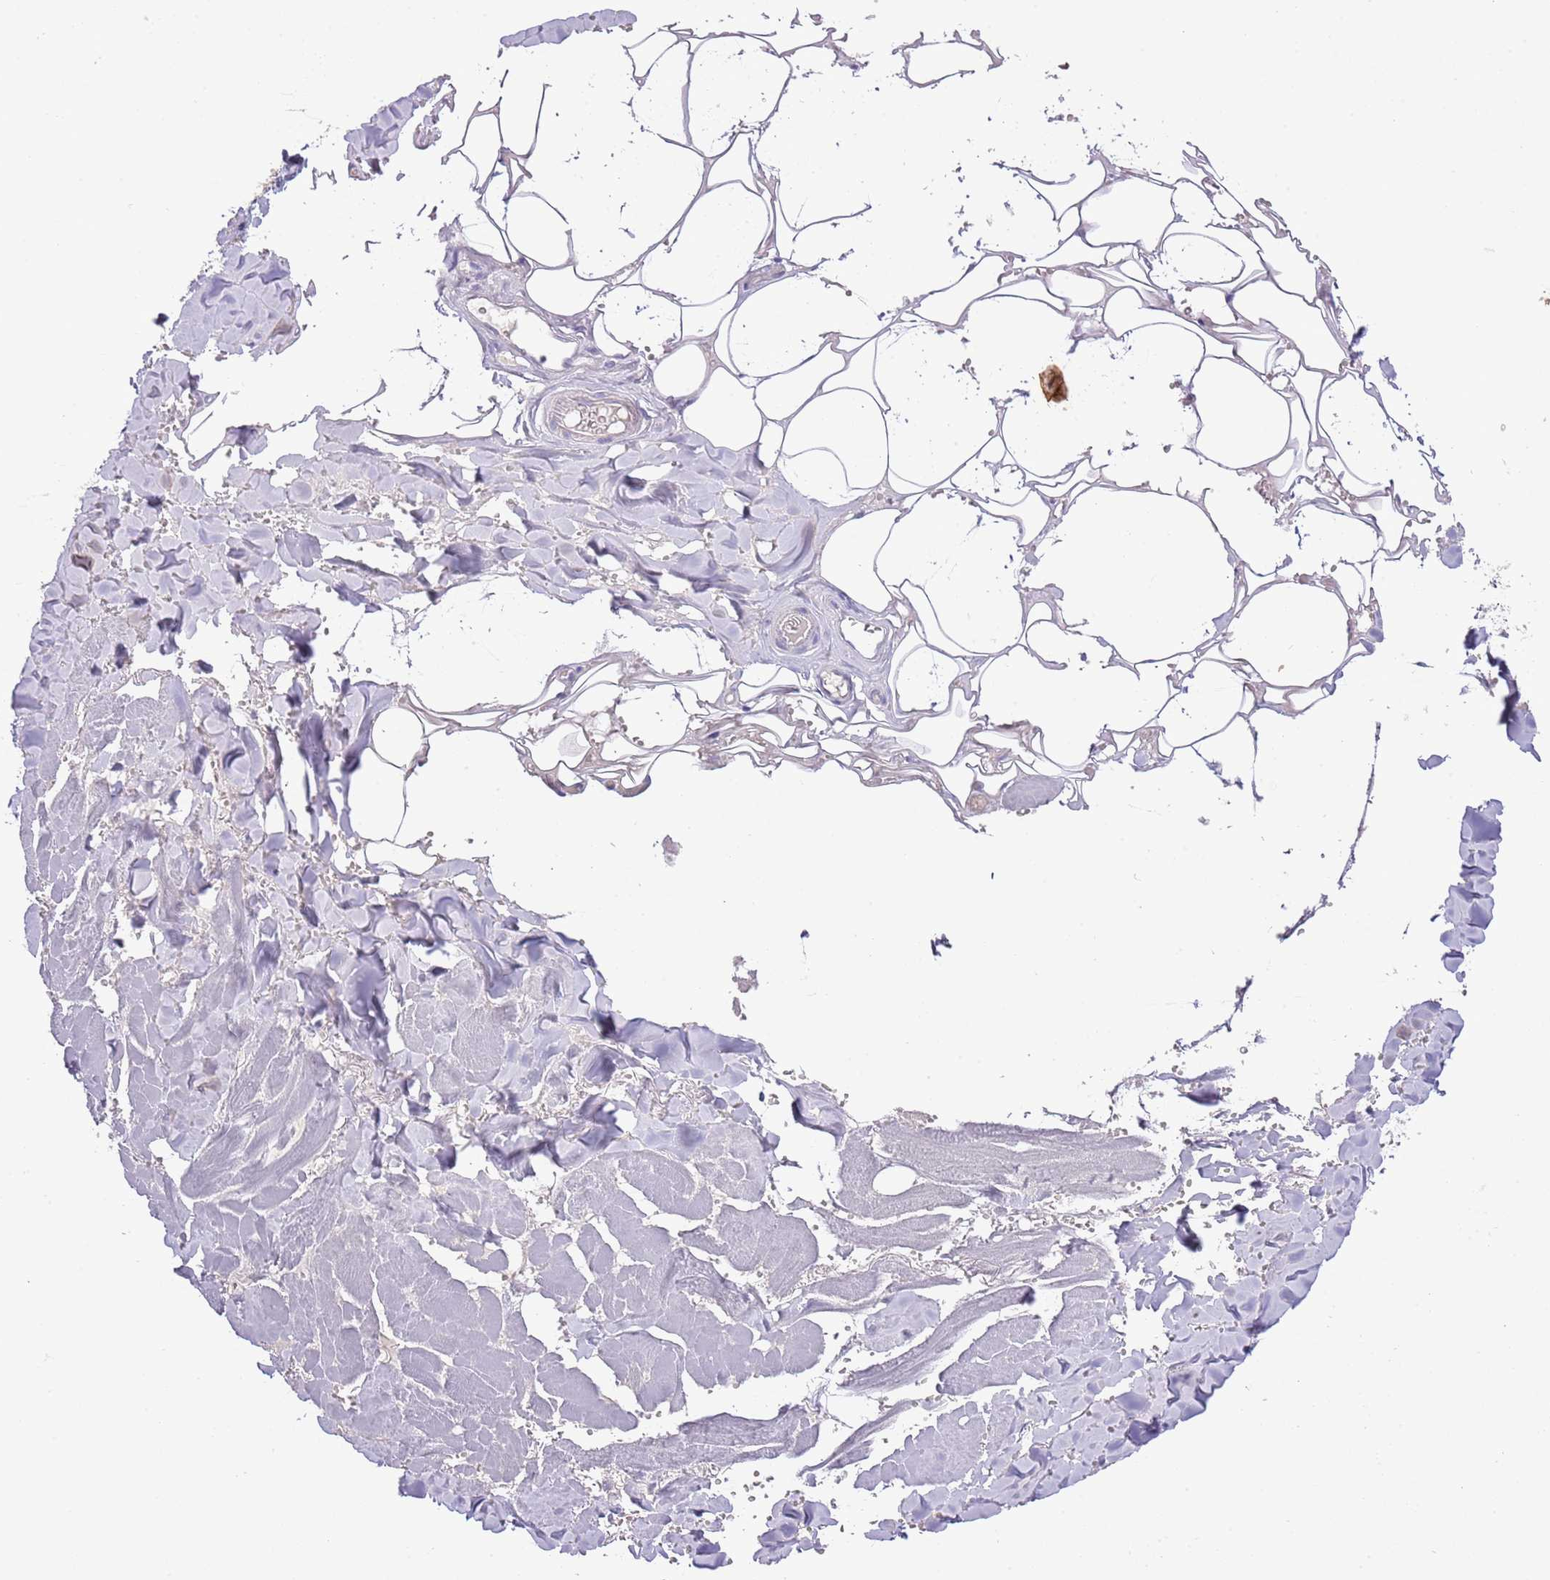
{"staining": {"intensity": "negative", "quantity": "none", "location": "none"}, "tissue": "adipose tissue", "cell_type": "Adipocytes", "image_type": "normal", "snomed": [{"axis": "morphology", "description": "Normal tissue, NOS"}, {"axis": "topography", "description": "Salivary gland"}, {"axis": "topography", "description": "Peripheral nerve tissue"}], "caption": "There is no significant staining in adipocytes of adipose tissue. (Stains: DAB (3,3'-diaminobenzidine) IHC with hematoxylin counter stain, Microscopy: brightfield microscopy at high magnification).", "gene": "ABHD17A", "patient": {"sex": "male", "age": 38}}